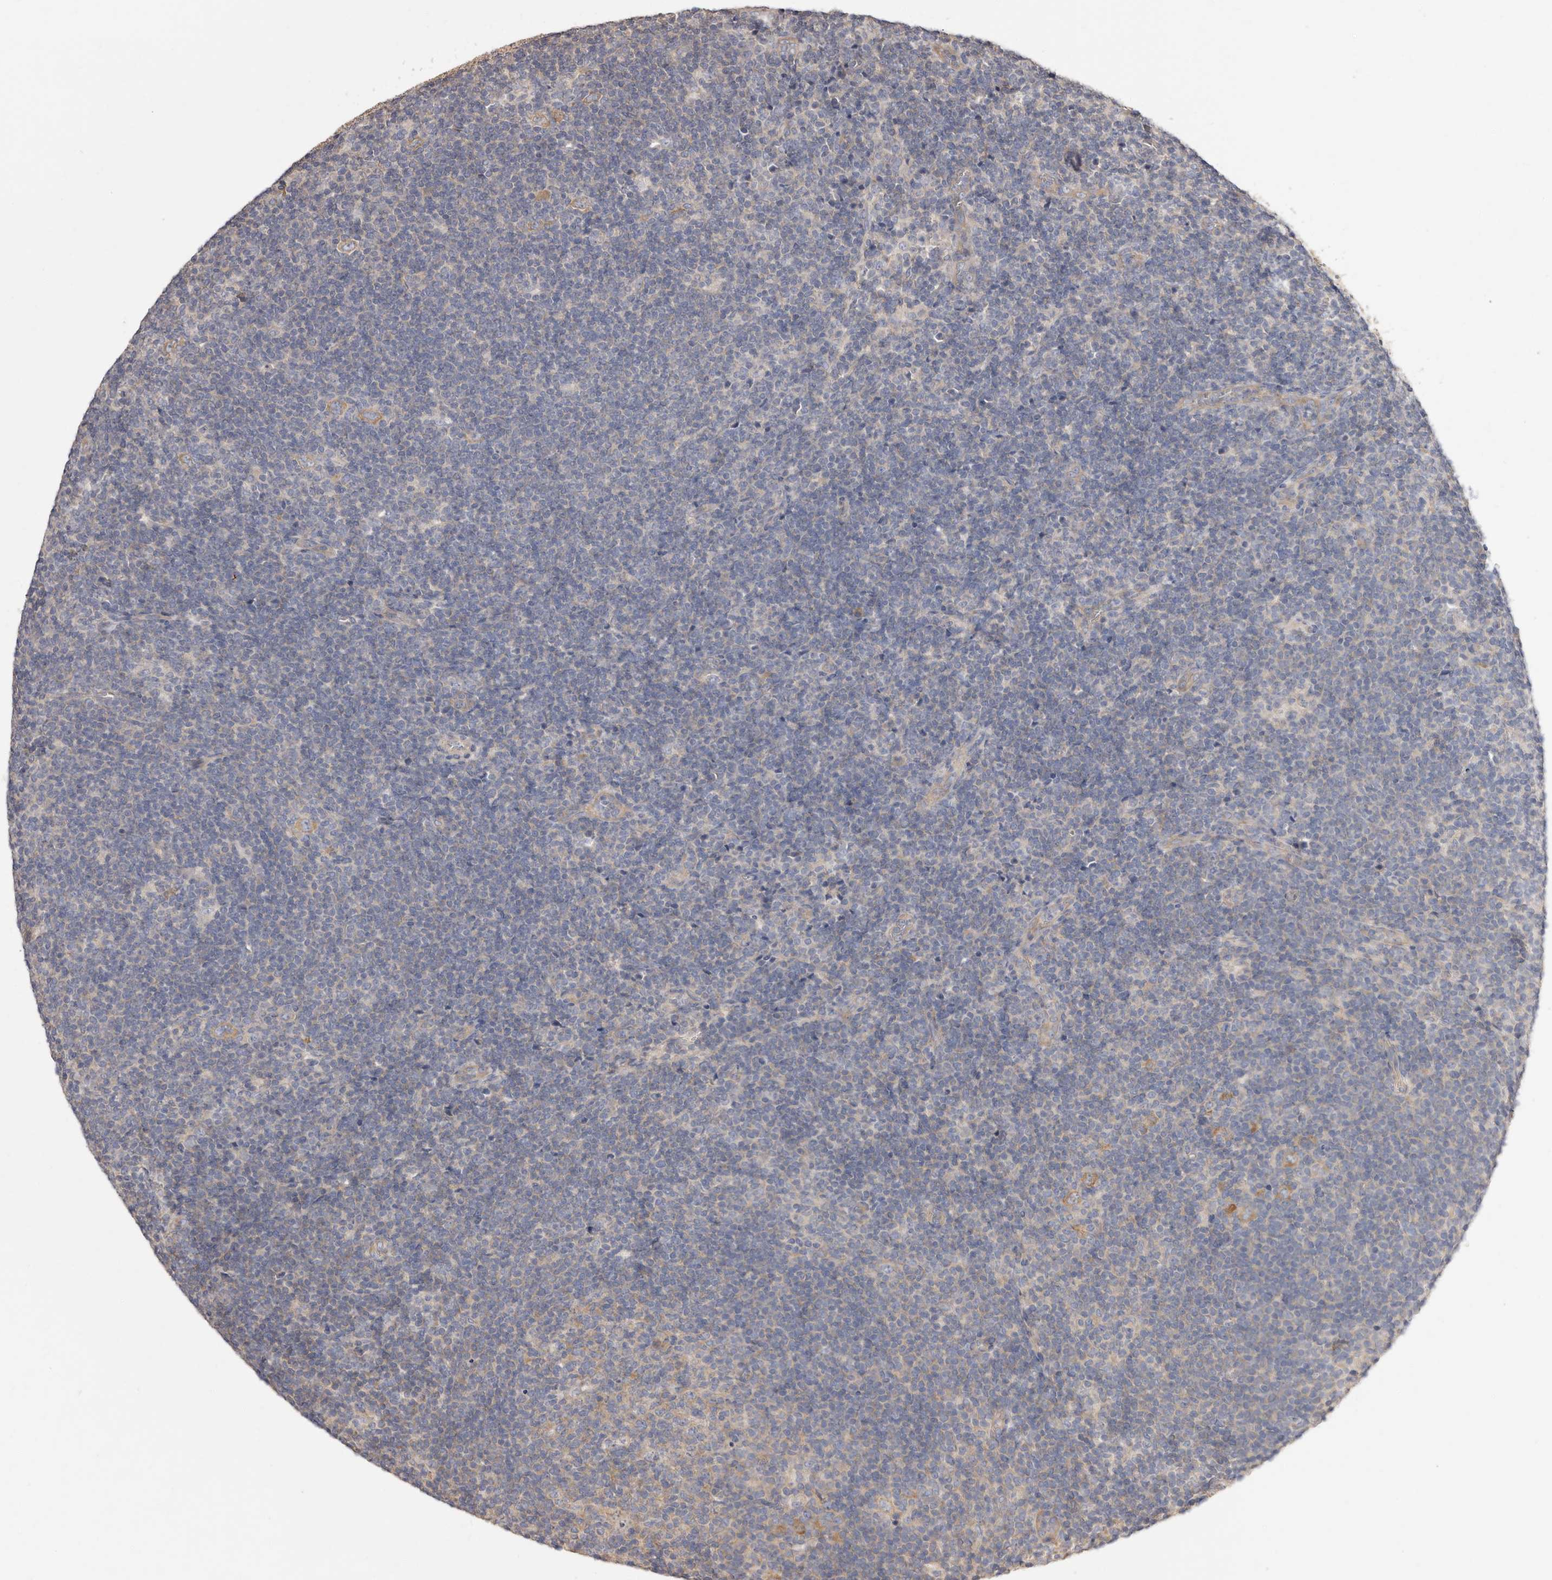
{"staining": {"intensity": "moderate", "quantity": ">75%", "location": "cytoplasmic/membranous"}, "tissue": "lymphoma", "cell_type": "Tumor cells", "image_type": "cancer", "snomed": [{"axis": "morphology", "description": "Hodgkin's disease, NOS"}, {"axis": "topography", "description": "Lymph node"}], "caption": "A high-resolution histopathology image shows IHC staining of Hodgkin's disease, which shows moderate cytoplasmic/membranous staining in about >75% of tumor cells.", "gene": "FAM167B", "patient": {"sex": "female", "age": 57}}